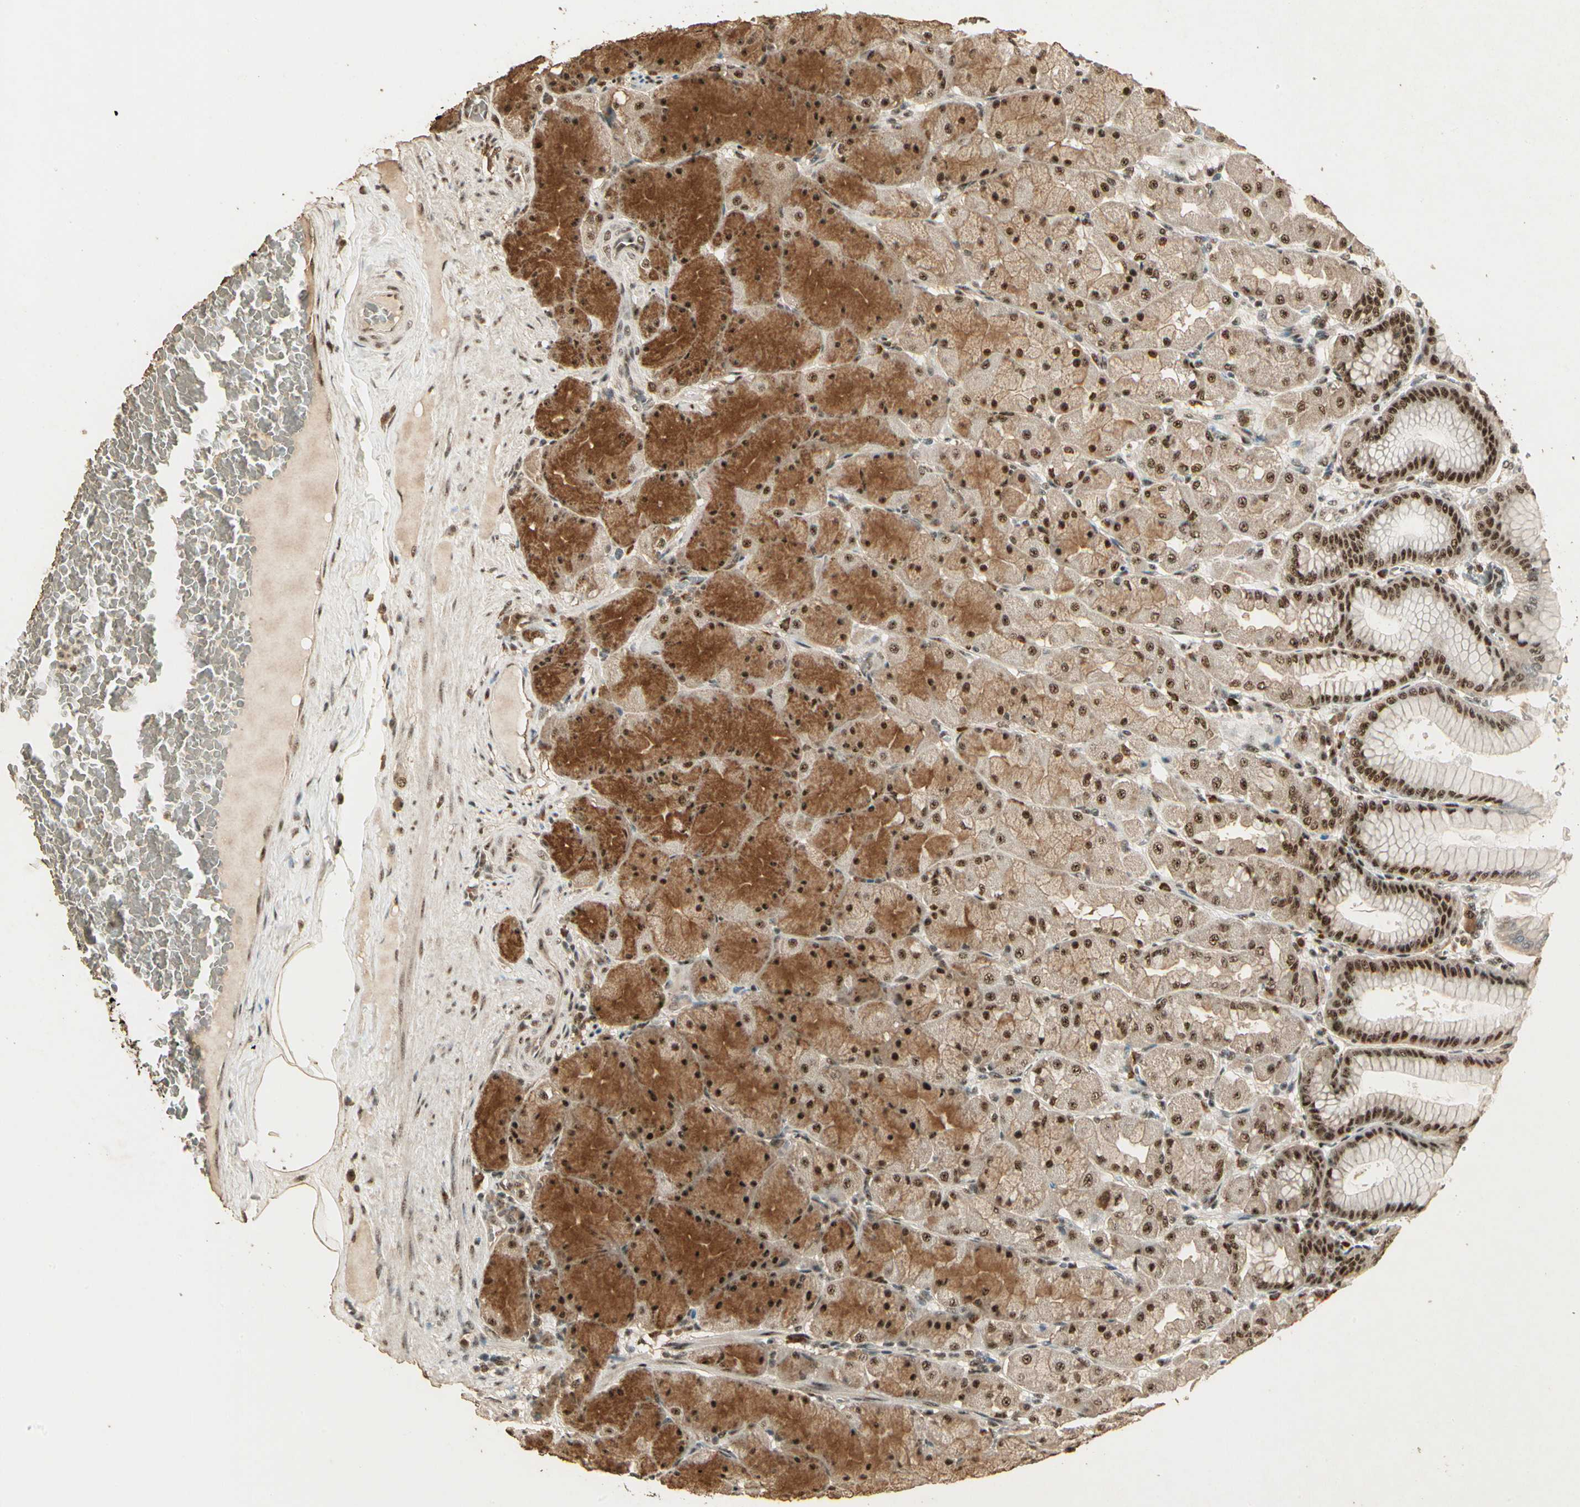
{"staining": {"intensity": "strong", "quantity": ">75%", "location": "cytoplasmic/membranous,nuclear"}, "tissue": "stomach", "cell_type": "Glandular cells", "image_type": "normal", "snomed": [{"axis": "morphology", "description": "Normal tissue, NOS"}, {"axis": "topography", "description": "Stomach, upper"}], "caption": "Protein expression by IHC reveals strong cytoplasmic/membranous,nuclear expression in approximately >75% of glandular cells in benign stomach.", "gene": "RBM25", "patient": {"sex": "female", "age": 56}}